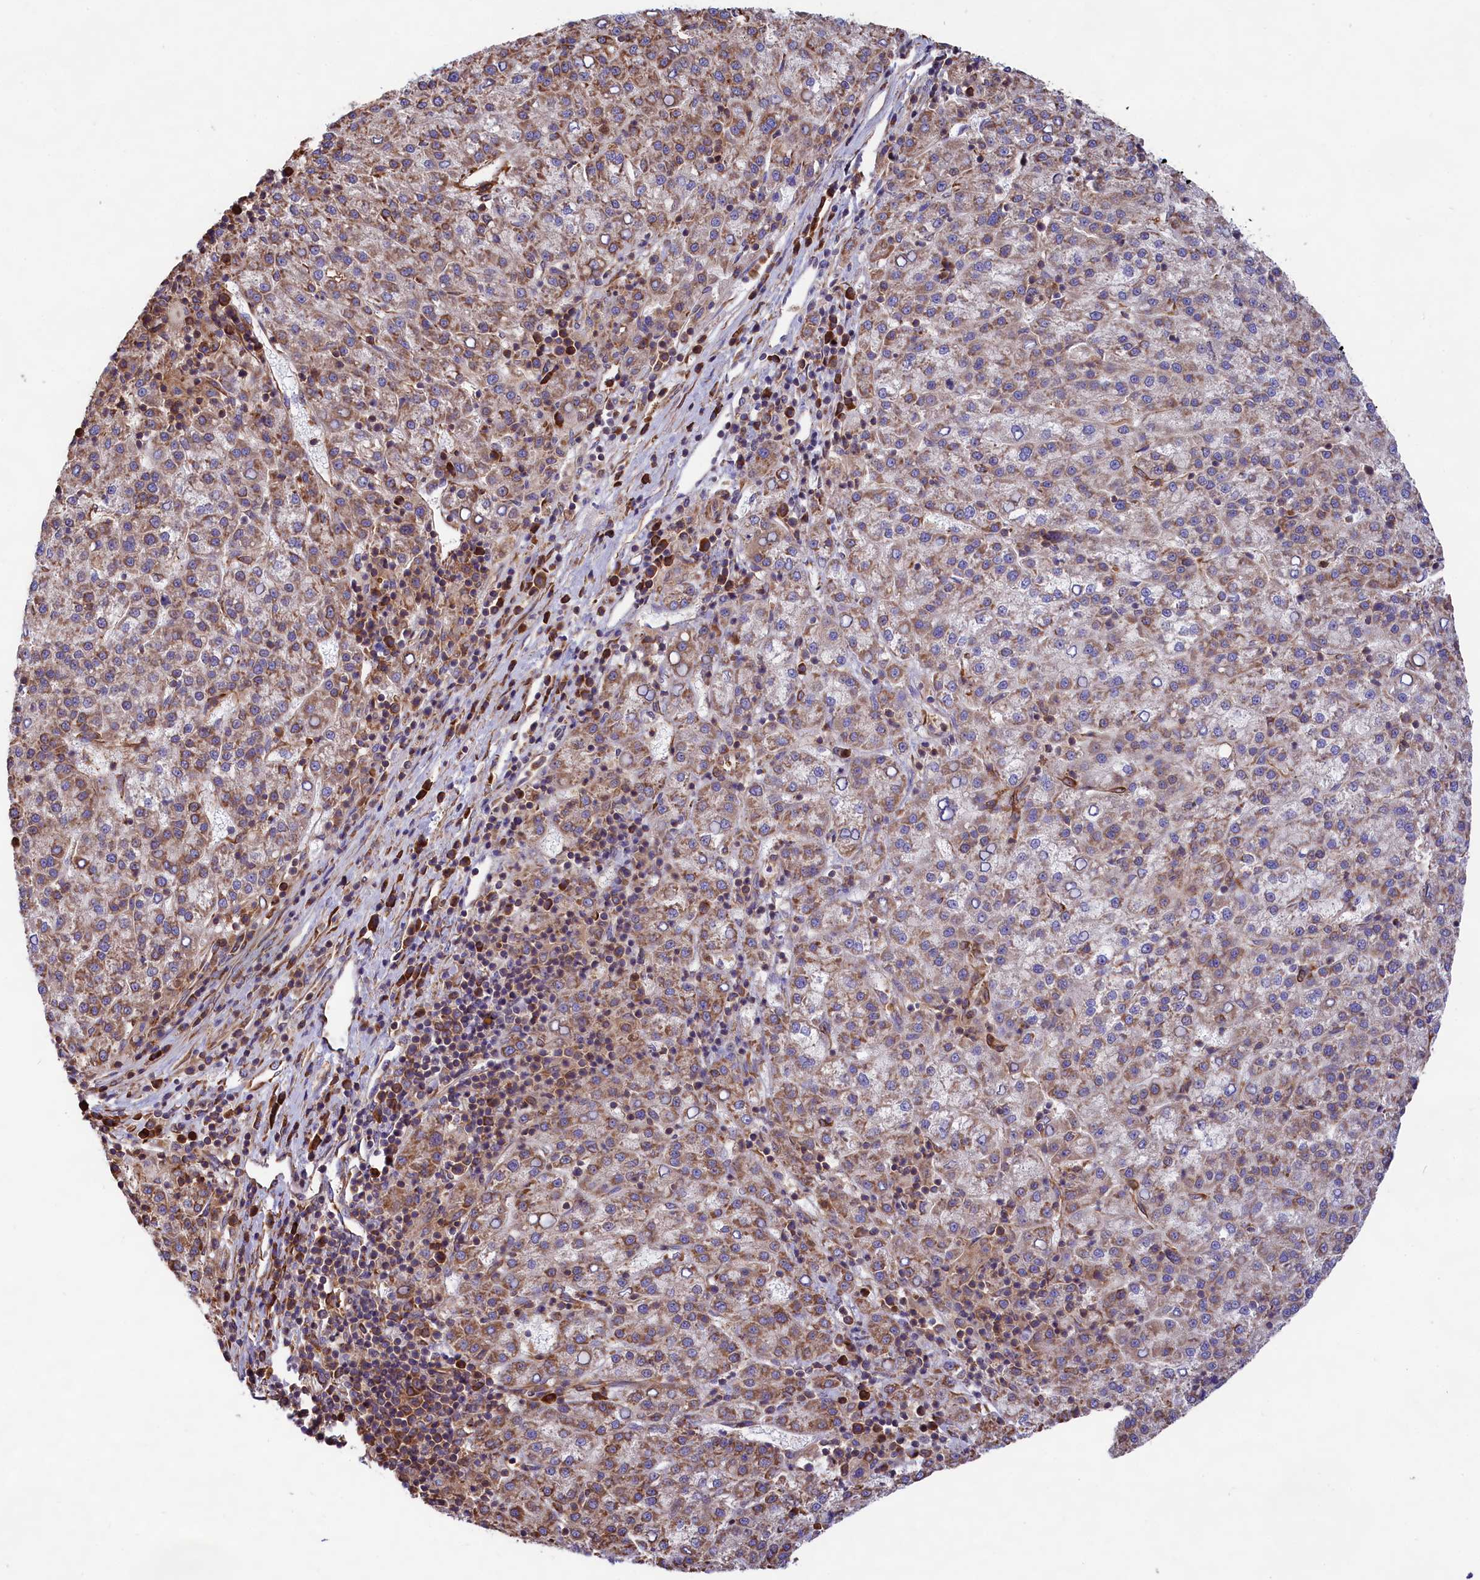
{"staining": {"intensity": "moderate", "quantity": ">75%", "location": "cytoplasmic/membranous"}, "tissue": "liver cancer", "cell_type": "Tumor cells", "image_type": "cancer", "snomed": [{"axis": "morphology", "description": "Carcinoma, Hepatocellular, NOS"}, {"axis": "topography", "description": "Liver"}], "caption": "Immunohistochemistry (IHC) image of neoplastic tissue: human liver hepatocellular carcinoma stained using IHC demonstrates medium levels of moderate protein expression localized specifically in the cytoplasmic/membranous of tumor cells, appearing as a cytoplasmic/membranous brown color.", "gene": "GYS1", "patient": {"sex": "female", "age": 58}}